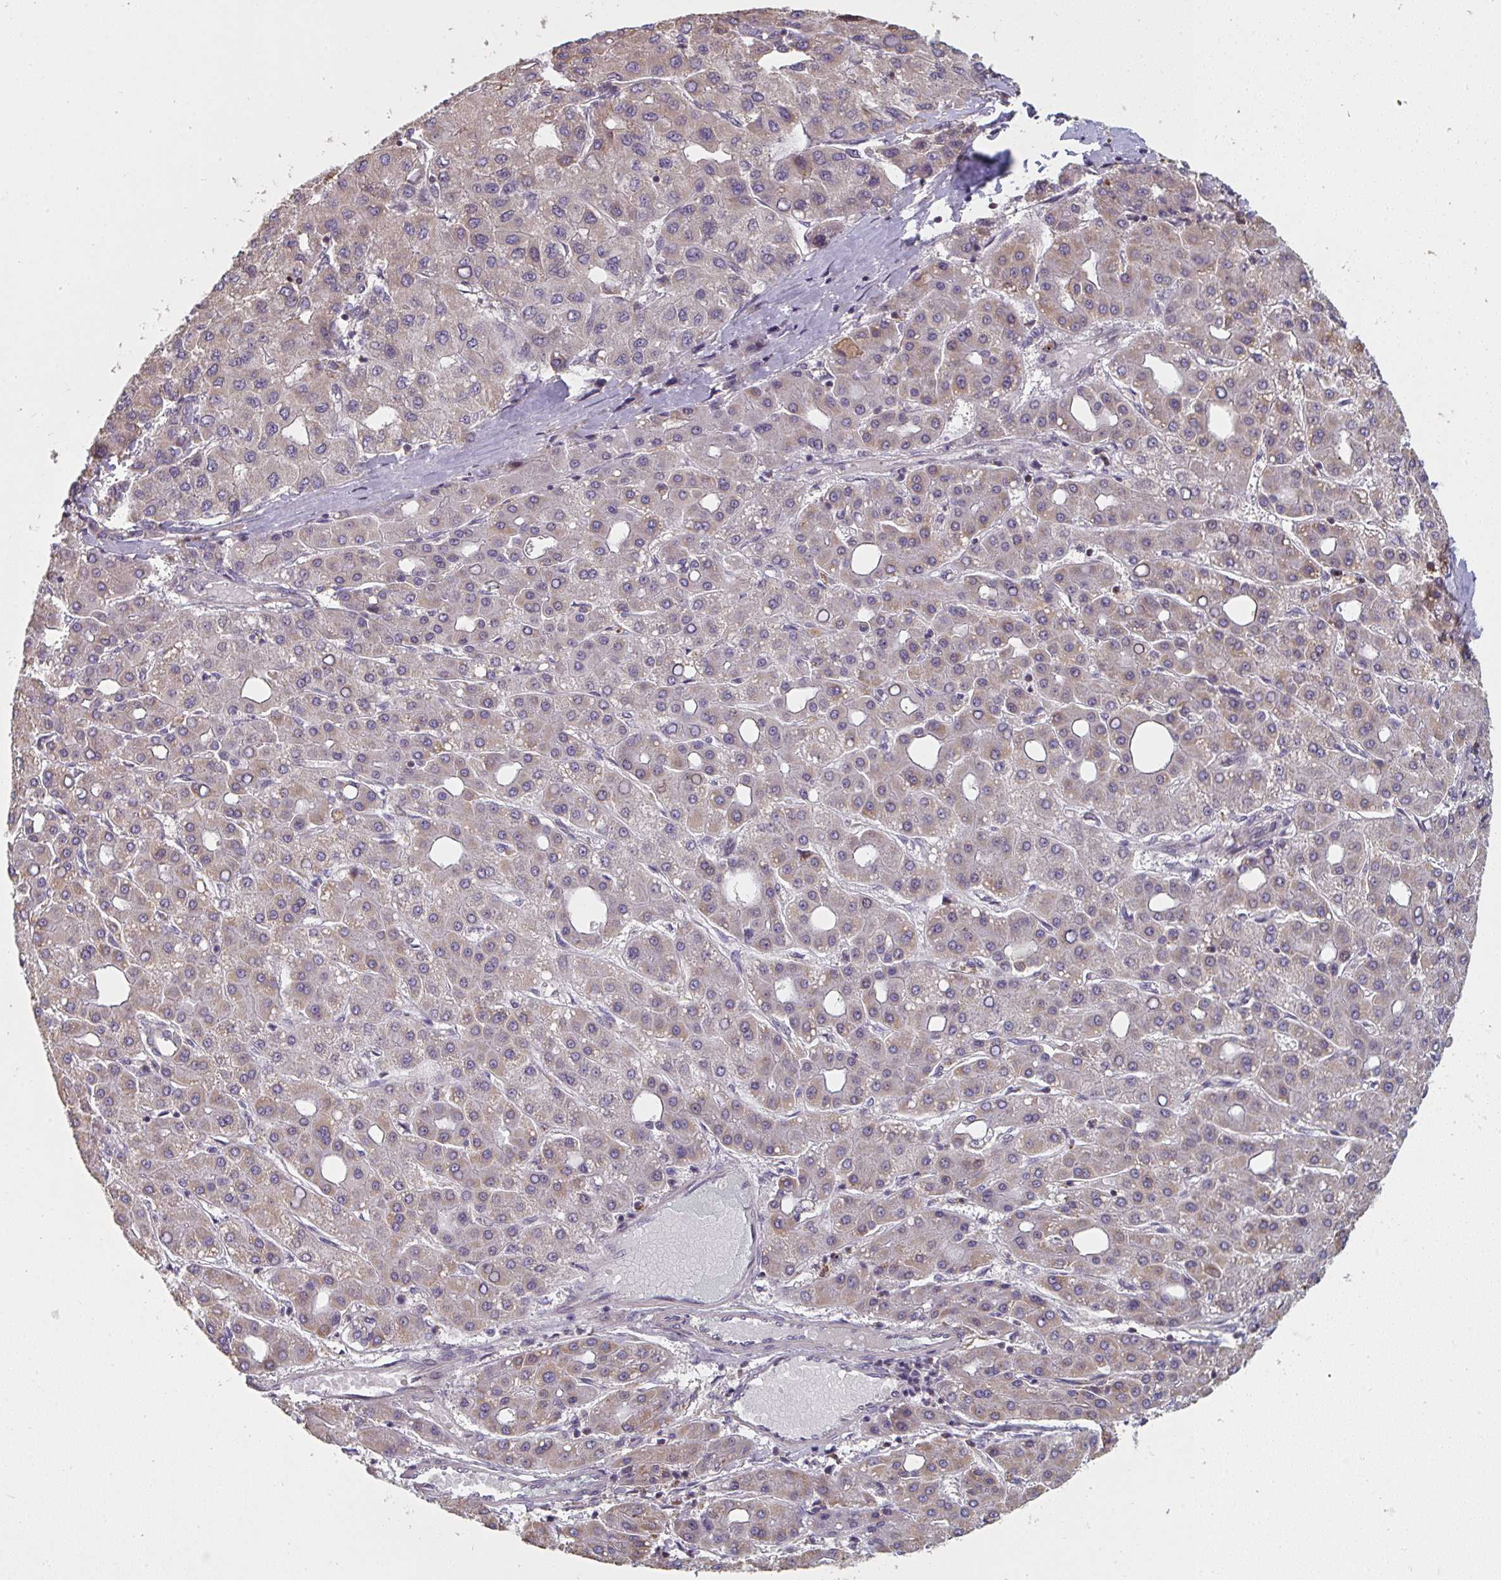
{"staining": {"intensity": "weak", "quantity": "25%-75%", "location": "cytoplasmic/membranous"}, "tissue": "liver cancer", "cell_type": "Tumor cells", "image_type": "cancer", "snomed": [{"axis": "morphology", "description": "Carcinoma, Hepatocellular, NOS"}, {"axis": "topography", "description": "Liver"}], "caption": "Weak cytoplasmic/membranous protein expression is identified in about 25%-75% of tumor cells in liver cancer (hepatocellular carcinoma). (DAB (3,3'-diaminobenzidine) IHC with brightfield microscopy, high magnification).", "gene": "RANGRF", "patient": {"sex": "male", "age": 65}}